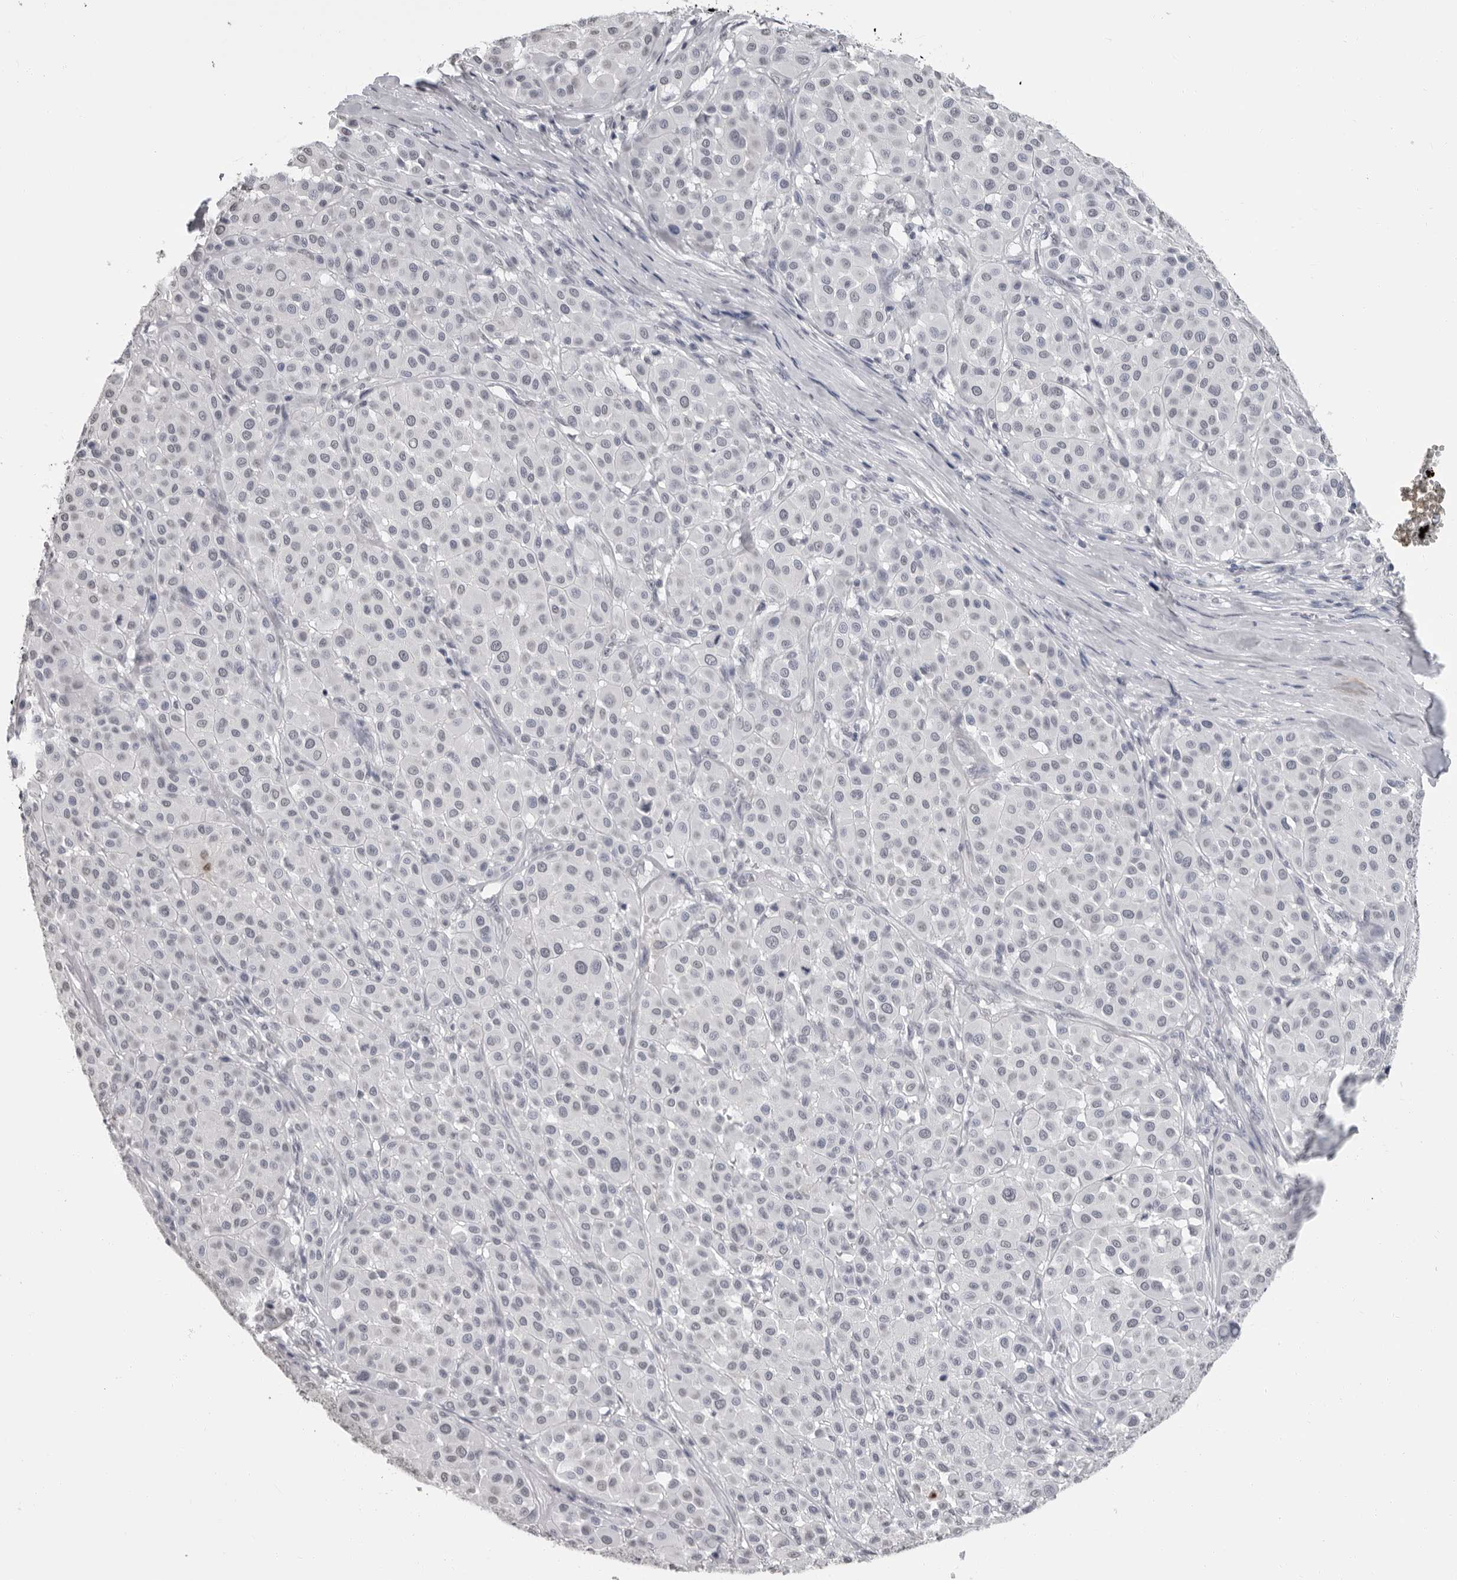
{"staining": {"intensity": "negative", "quantity": "none", "location": "none"}, "tissue": "melanoma", "cell_type": "Tumor cells", "image_type": "cancer", "snomed": [{"axis": "morphology", "description": "Malignant melanoma, Metastatic site"}, {"axis": "topography", "description": "Soft tissue"}], "caption": "A micrograph of human malignant melanoma (metastatic site) is negative for staining in tumor cells.", "gene": "HEPACAM", "patient": {"sex": "male", "age": 41}}